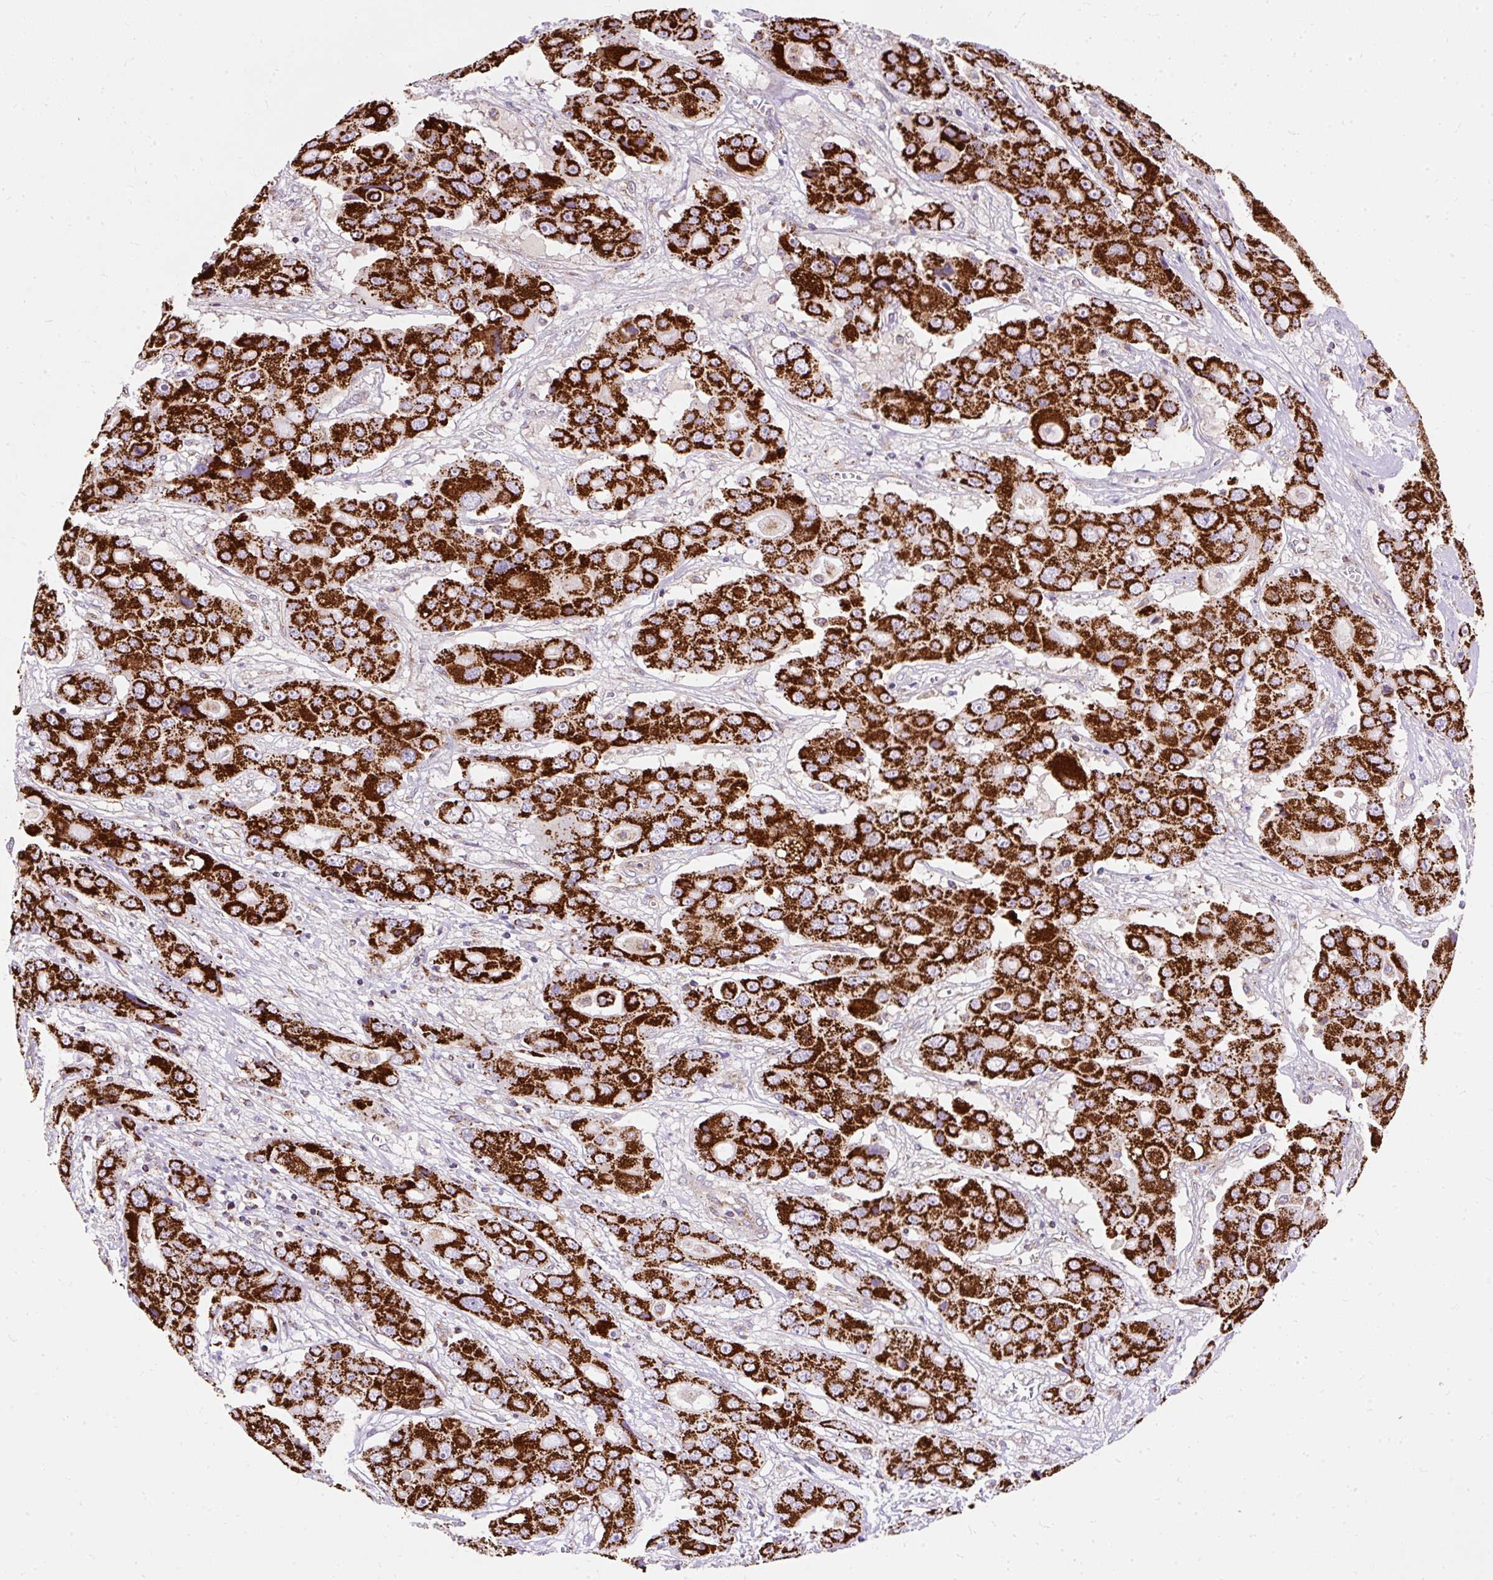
{"staining": {"intensity": "strong", "quantity": ">75%", "location": "cytoplasmic/membranous"}, "tissue": "liver cancer", "cell_type": "Tumor cells", "image_type": "cancer", "snomed": [{"axis": "morphology", "description": "Cholangiocarcinoma"}, {"axis": "topography", "description": "Liver"}], "caption": "Immunohistochemical staining of human liver cancer (cholangiocarcinoma) demonstrates high levels of strong cytoplasmic/membranous positivity in approximately >75% of tumor cells.", "gene": "CEP290", "patient": {"sex": "male", "age": 67}}